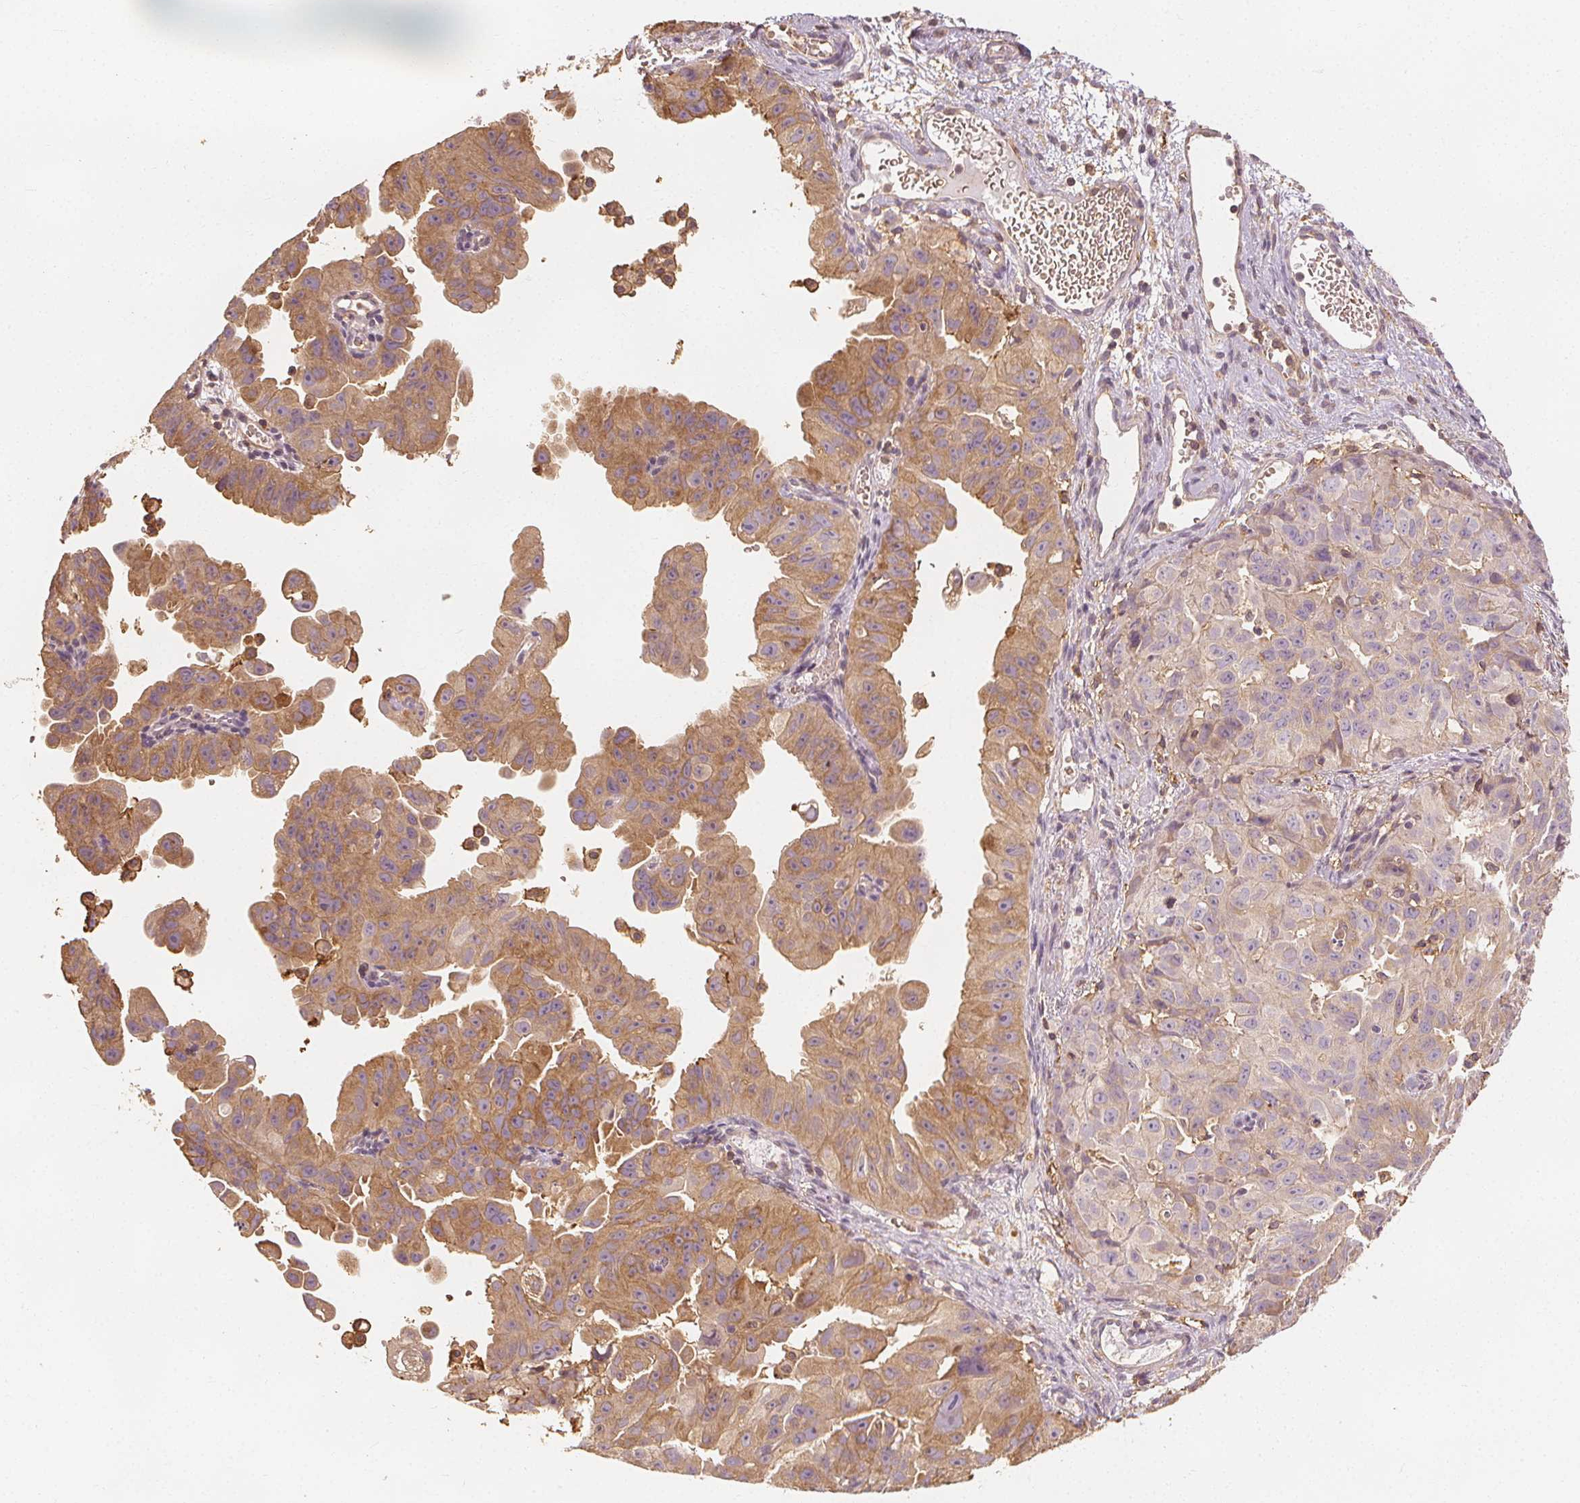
{"staining": {"intensity": "moderate", "quantity": ">75%", "location": "cytoplasmic/membranous"}, "tissue": "ovarian cancer", "cell_type": "Tumor cells", "image_type": "cancer", "snomed": [{"axis": "morphology", "description": "Carcinoma, endometroid"}, {"axis": "topography", "description": "Ovary"}], "caption": "Tumor cells display medium levels of moderate cytoplasmic/membranous positivity in approximately >75% of cells in human ovarian cancer (endometroid carcinoma).", "gene": "ARHGAP26", "patient": {"sex": "female", "age": 85}}